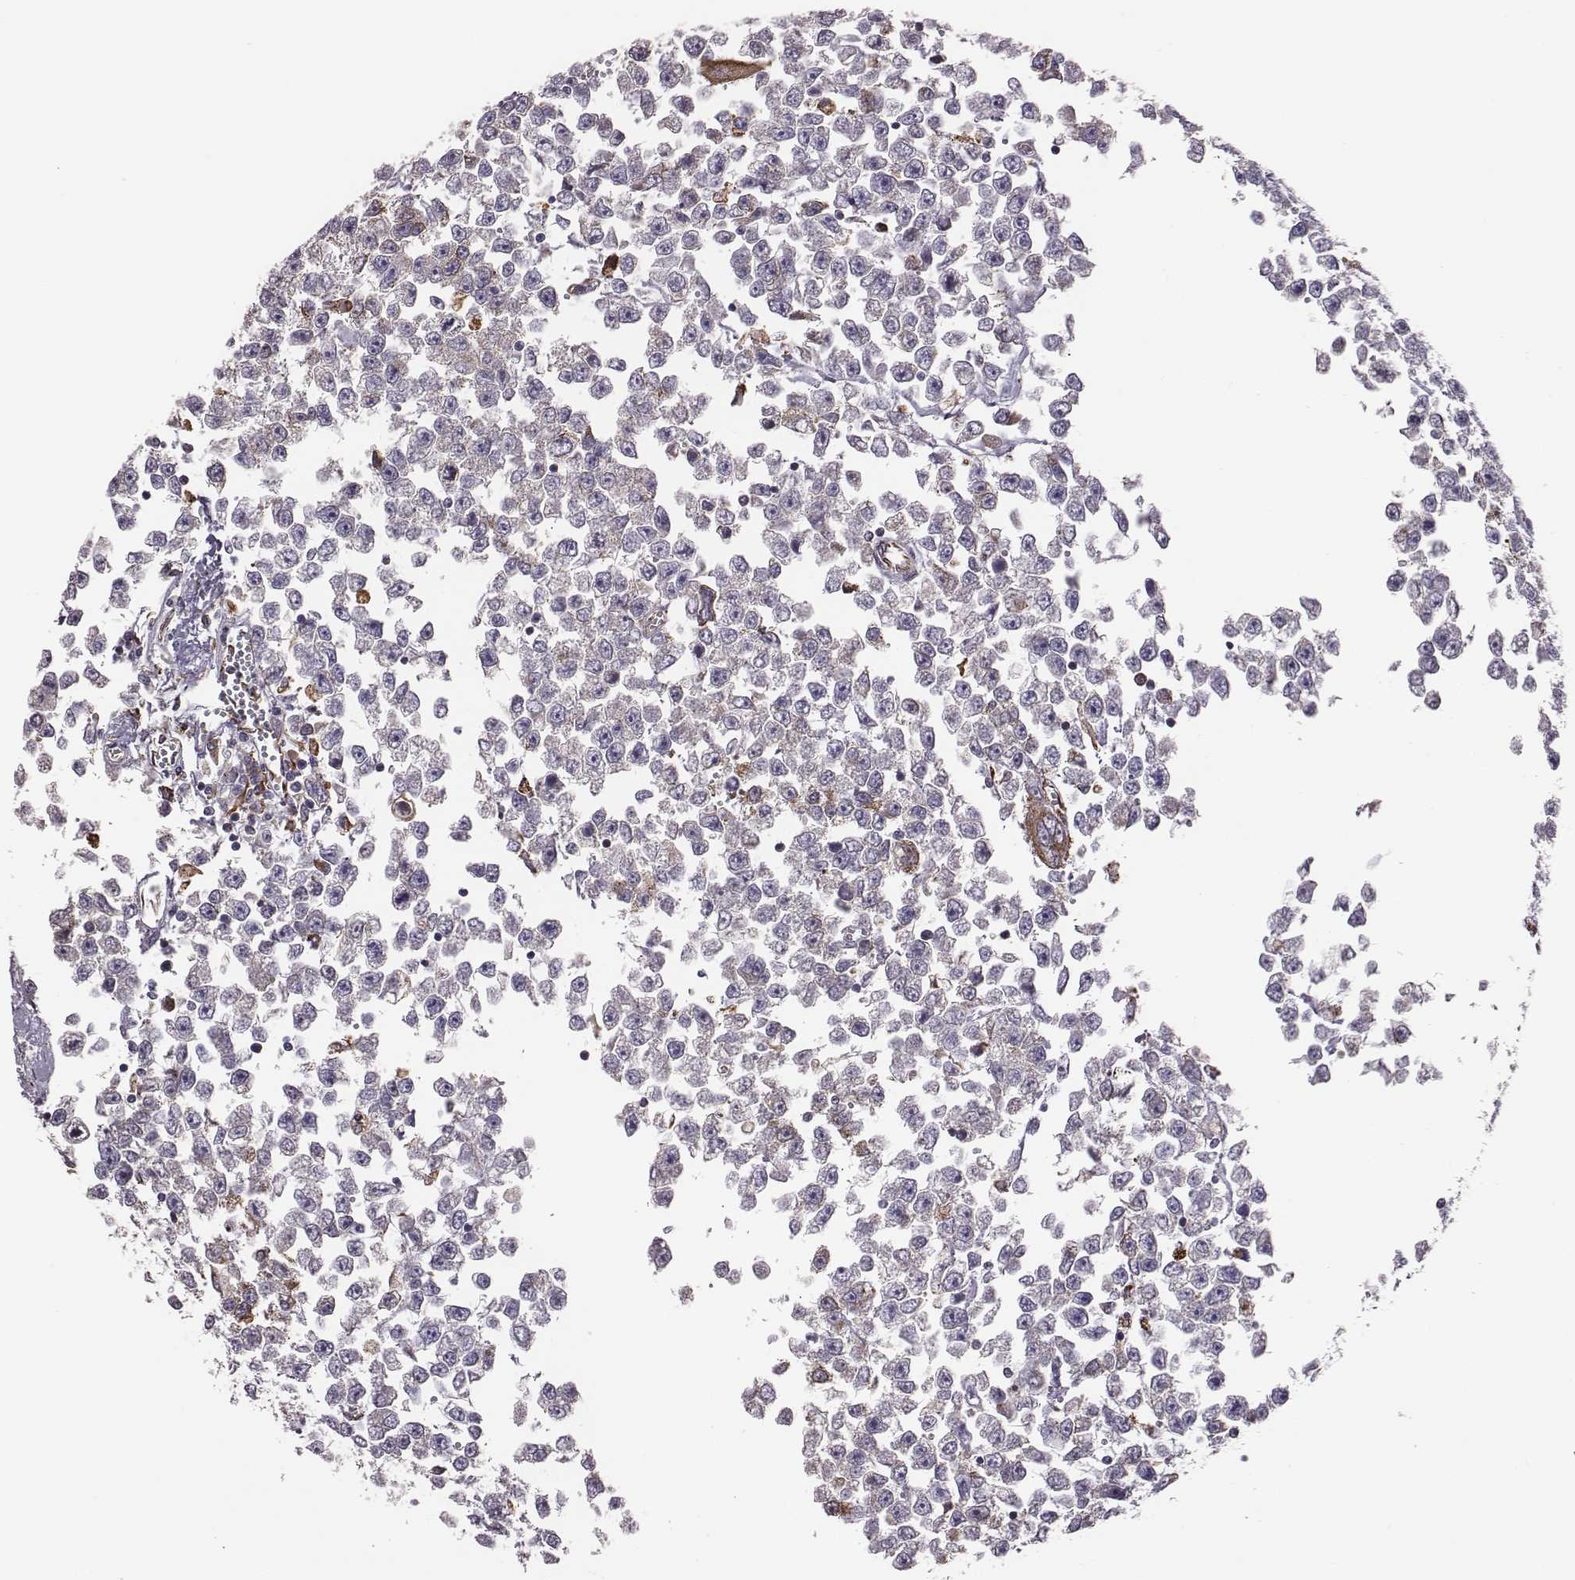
{"staining": {"intensity": "moderate", "quantity": "<25%", "location": "cytoplasmic/membranous"}, "tissue": "testis cancer", "cell_type": "Tumor cells", "image_type": "cancer", "snomed": [{"axis": "morphology", "description": "Seminoma, NOS"}, {"axis": "topography", "description": "Testis"}], "caption": "DAB (3,3'-diaminobenzidine) immunohistochemical staining of testis cancer reveals moderate cytoplasmic/membranous protein positivity in about <25% of tumor cells.", "gene": "SELENOI", "patient": {"sex": "male", "age": 34}}